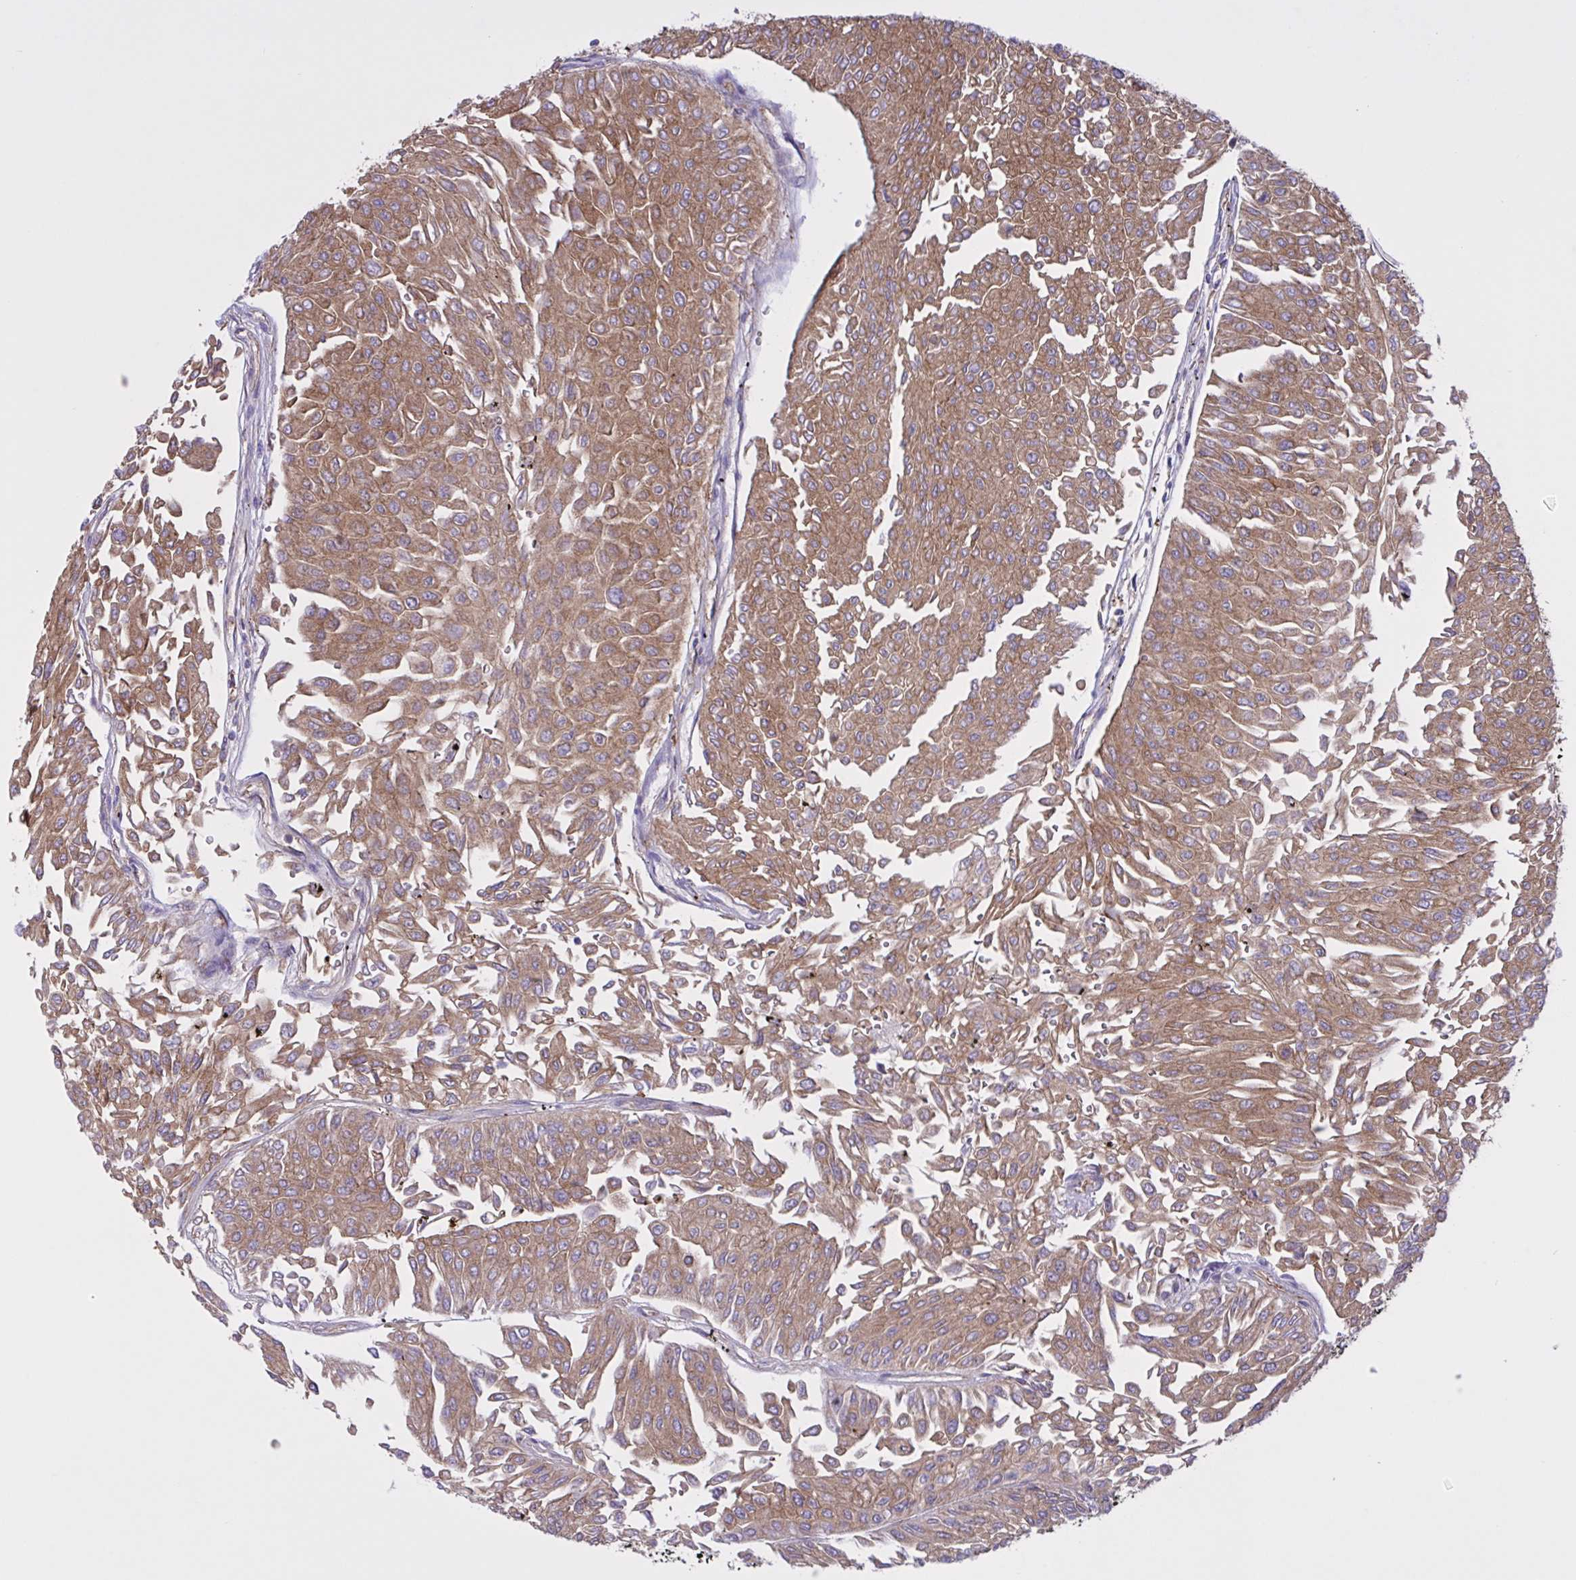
{"staining": {"intensity": "moderate", "quantity": ">75%", "location": "cytoplasmic/membranous"}, "tissue": "urothelial cancer", "cell_type": "Tumor cells", "image_type": "cancer", "snomed": [{"axis": "morphology", "description": "Urothelial carcinoma, Low grade"}, {"axis": "topography", "description": "Urinary bladder"}], "caption": "Immunohistochemical staining of human urothelial cancer exhibits moderate cytoplasmic/membranous protein expression in approximately >75% of tumor cells. (IHC, brightfield microscopy, high magnification).", "gene": "OR51M1", "patient": {"sex": "male", "age": 67}}